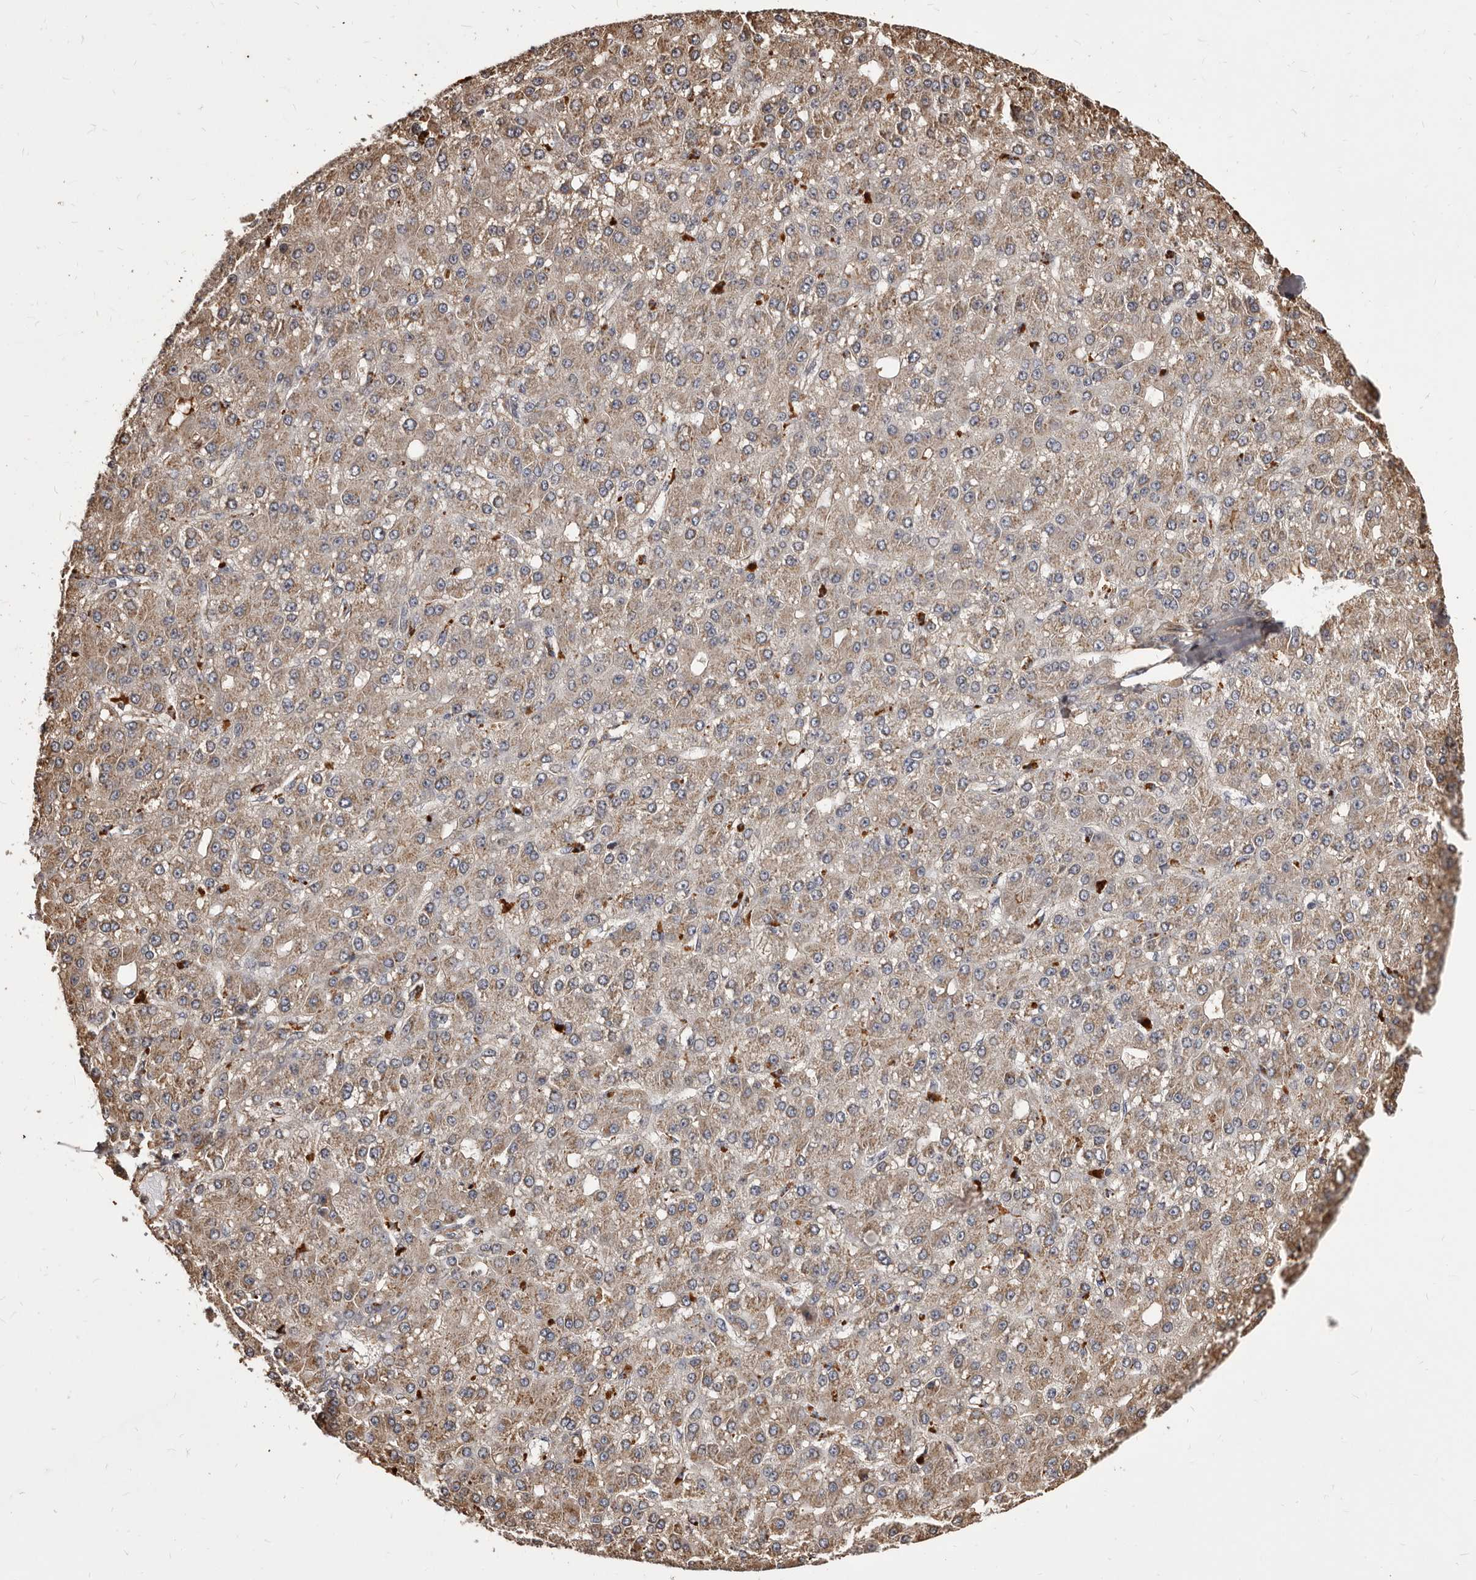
{"staining": {"intensity": "weak", "quantity": ">75%", "location": "cytoplasmic/membranous"}, "tissue": "liver cancer", "cell_type": "Tumor cells", "image_type": "cancer", "snomed": [{"axis": "morphology", "description": "Carcinoma, Hepatocellular, NOS"}, {"axis": "topography", "description": "Liver"}], "caption": "Liver cancer stained with a brown dye displays weak cytoplasmic/membranous positive expression in approximately >75% of tumor cells.", "gene": "ALPK1", "patient": {"sex": "male", "age": 67}}